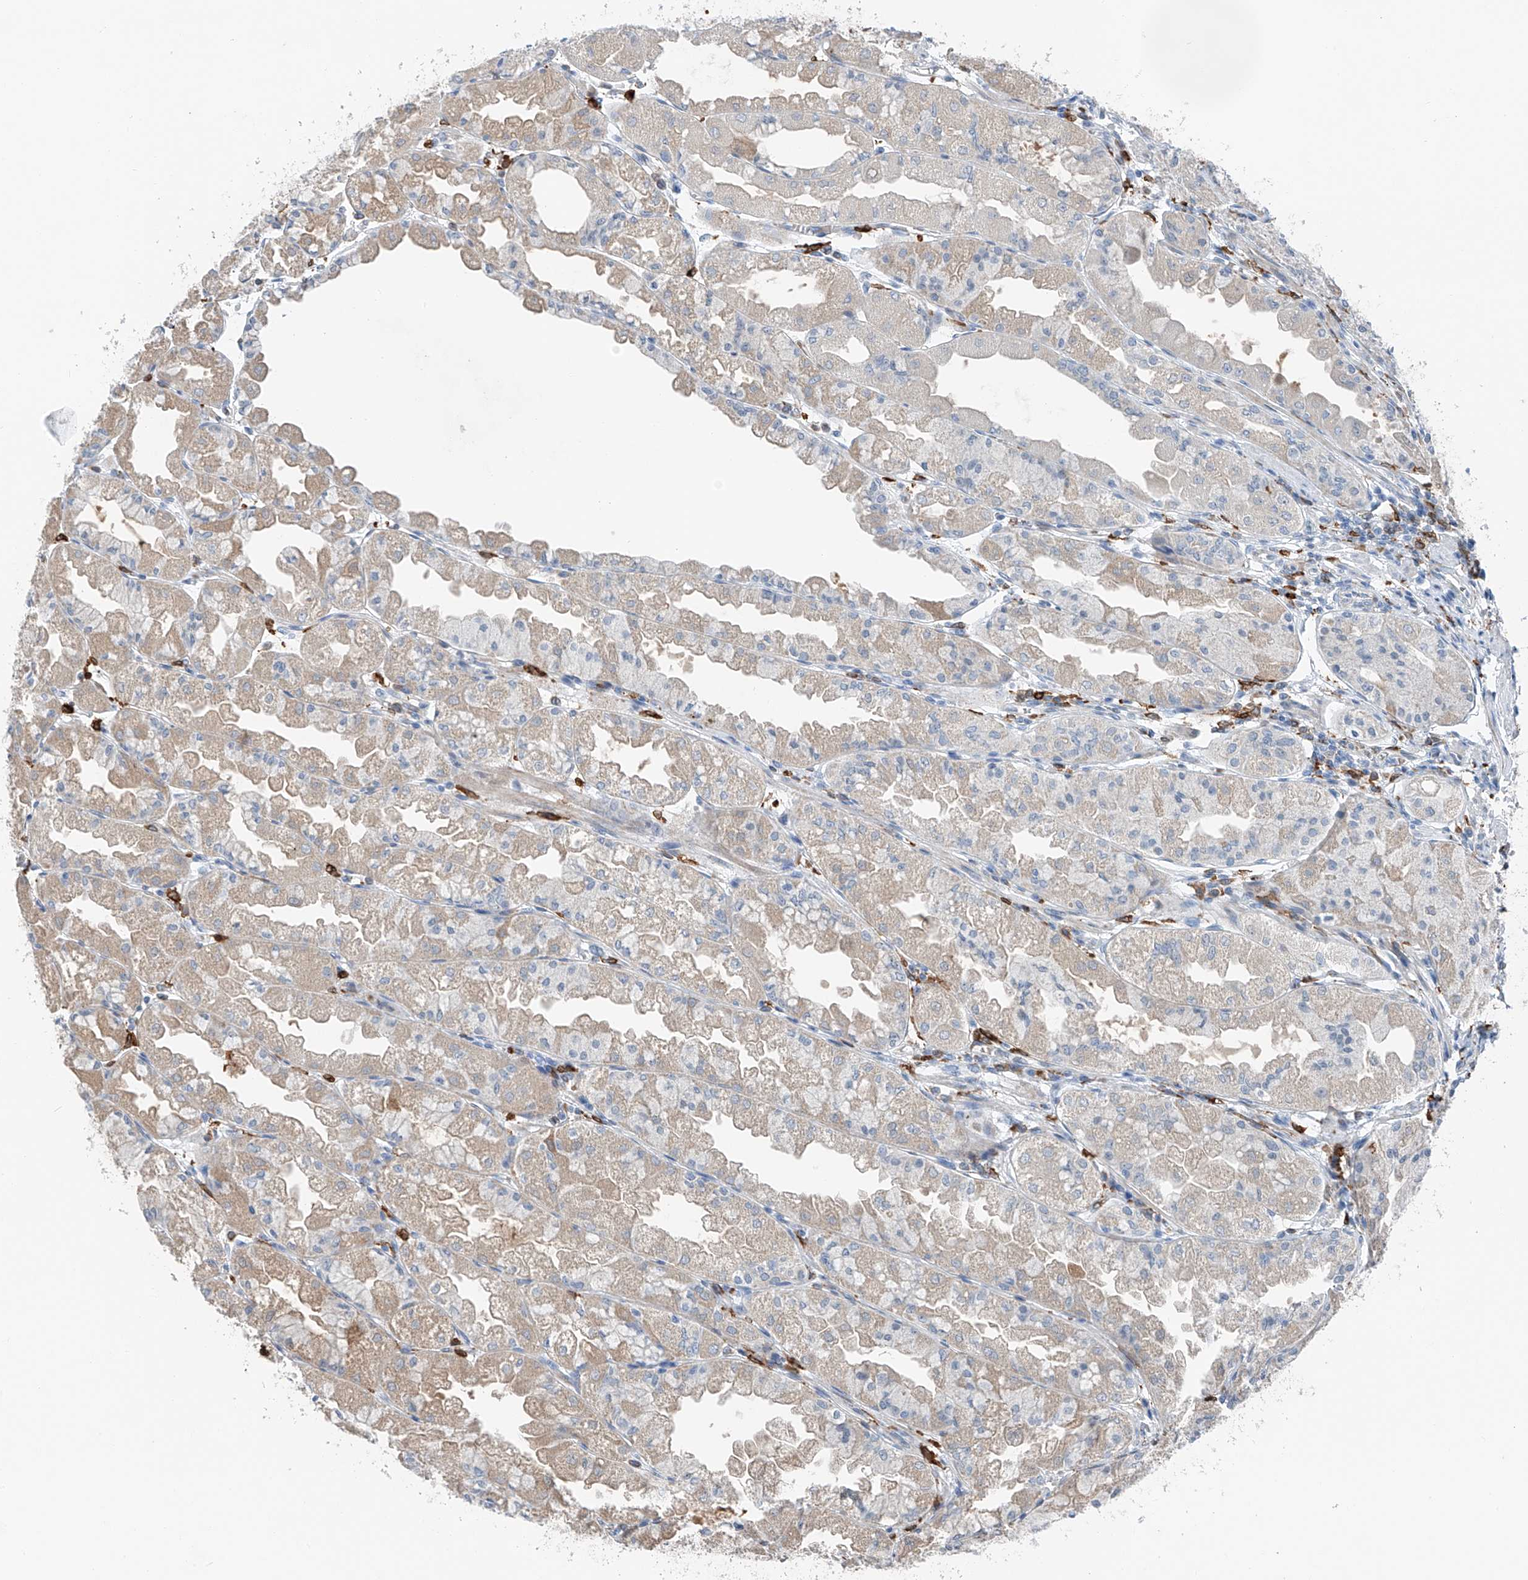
{"staining": {"intensity": "weak", "quantity": "25%-75%", "location": "cytoplasmic/membranous"}, "tissue": "stomach", "cell_type": "Glandular cells", "image_type": "normal", "snomed": [{"axis": "morphology", "description": "Normal tissue, NOS"}, {"axis": "topography", "description": "Stomach, upper"}], "caption": "Stomach stained with immunohistochemistry demonstrates weak cytoplasmic/membranous expression in about 25%-75% of glandular cells. The staining was performed using DAB (3,3'-diaminobenzidine) to visualize the protein expression in brown, while the nuclei were stained in blue with hematoxylin (Magnification: 20x).", "gene": "TBXAS1", "patient": {"sex": "male", "age": 47}}